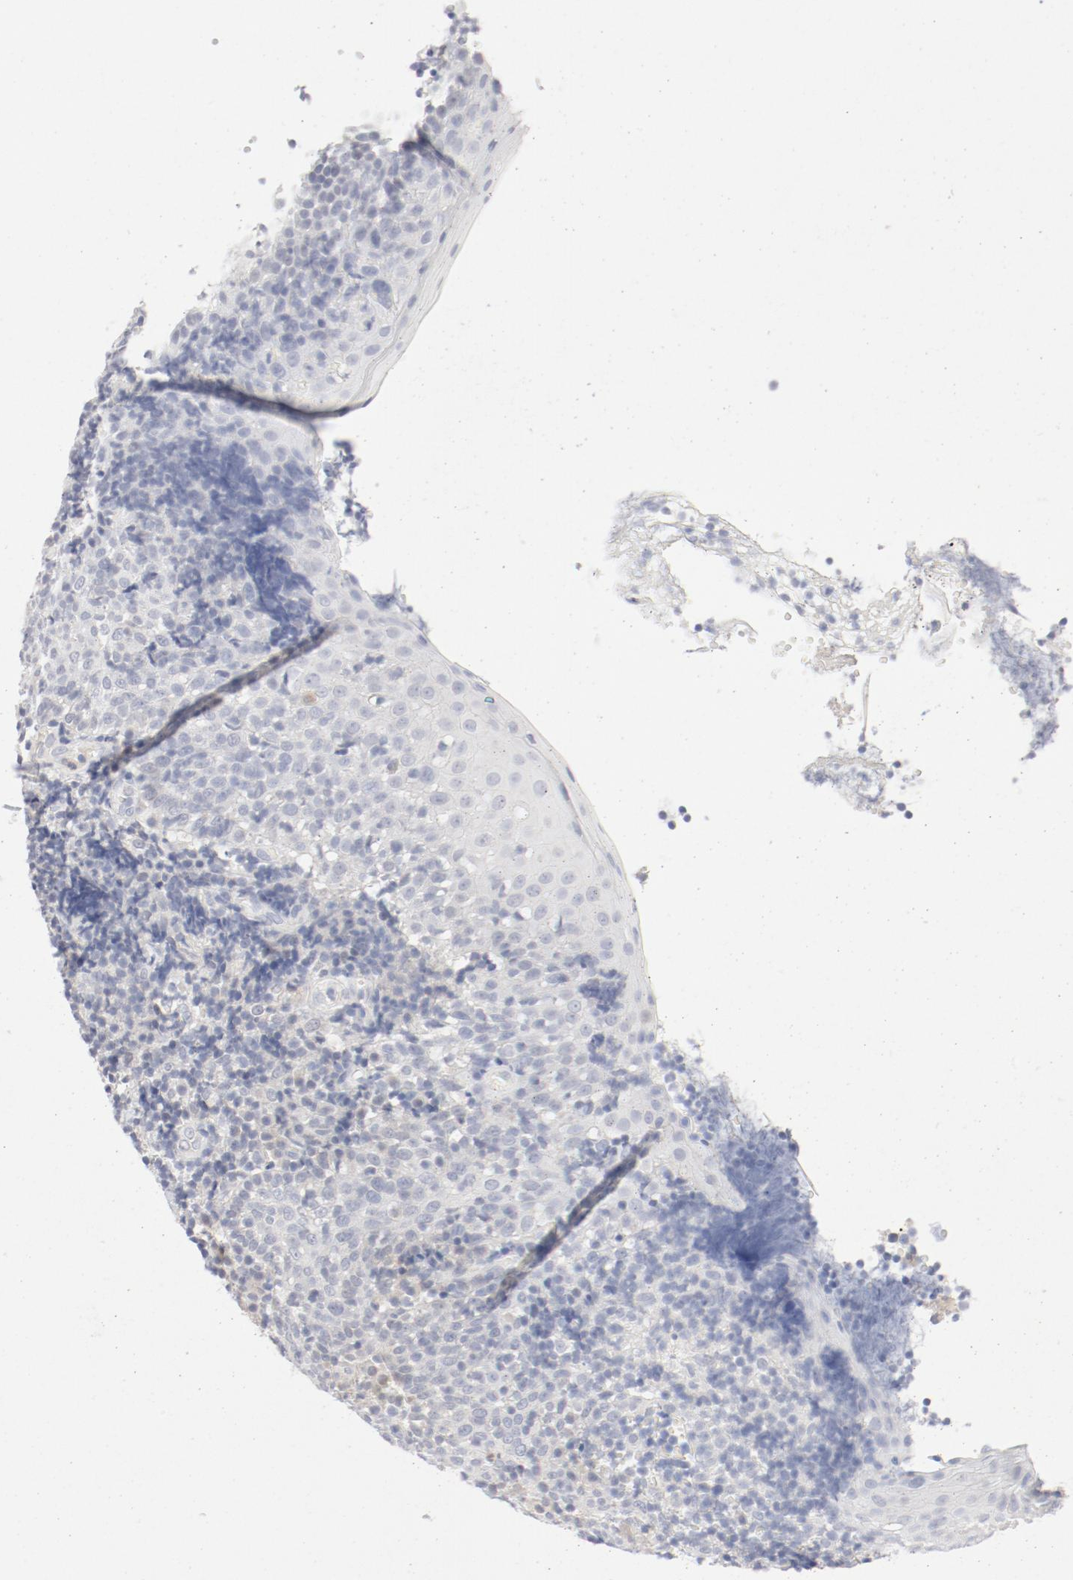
{"staining": {"intensity": "weak", "quantity": "25%-75%", "location": "cytoplasmic/membranous"}, "tissue": "tonsil", "cell_type": "Germinal center cells", "image_type": "normal", "snomed": [{"axis": "morphology", "description": "Normal tissue, NOS"}, {"axis": "topography", "description": "Tonsil"}], "caption": "DAB (3,3'-diaminobenzidine) immunohistochemical staining of normal tonsil displays weak cytoplasmic/membranous protein expression in about 25%-75% of germinal center cells.", "gene": "PGM1", "patient": {"sex": "female", "age": 40}}